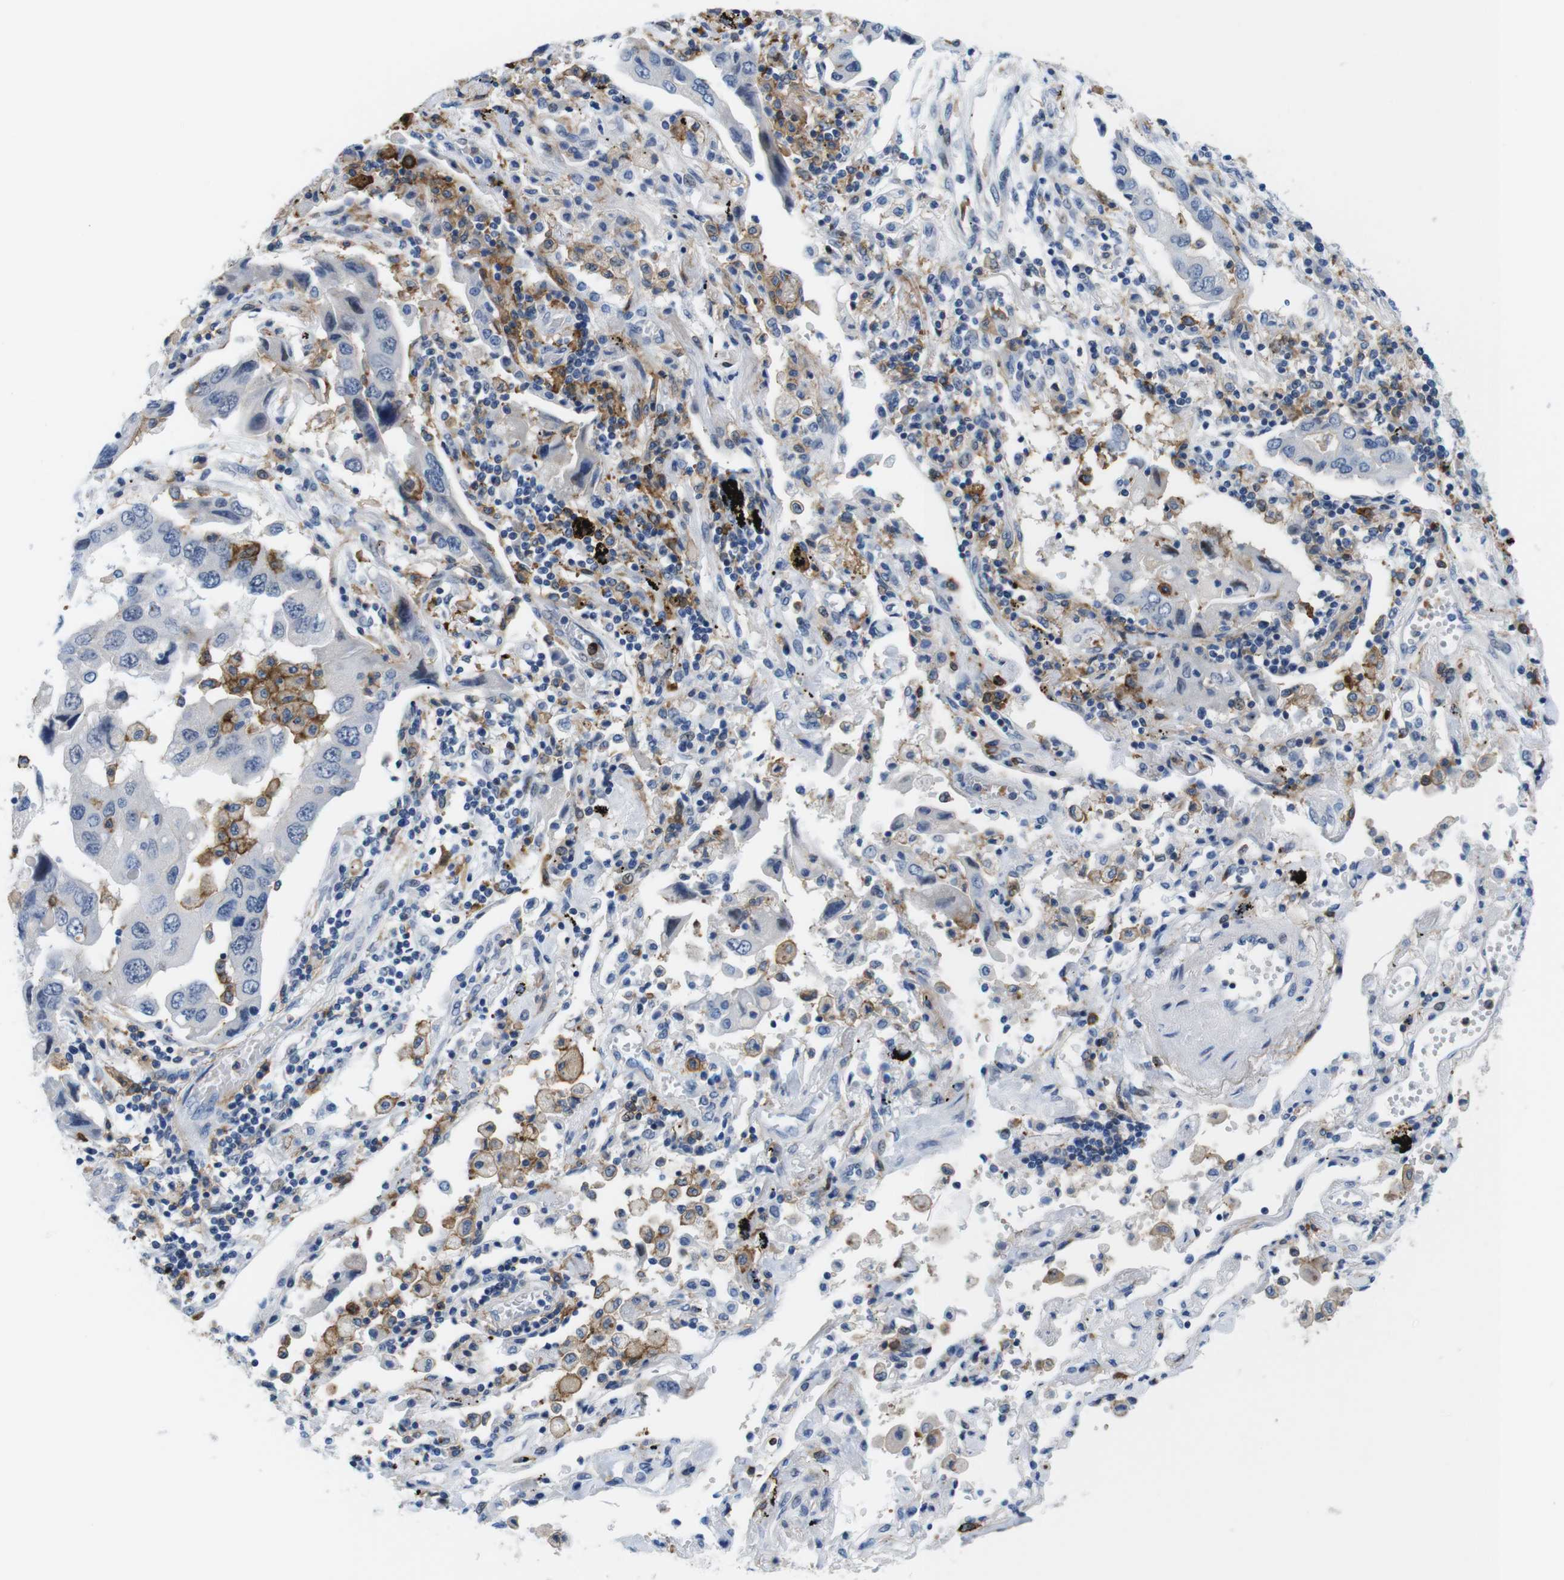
{"staining": {"intensity": "negative", "quantity": "none", "location": "none"}, "tissue": "lung cancer", "cell_type": "Tumor cells", "image_type": "cancer", "snomed": [{"axis": "morphology", "description": "Adenocarcinoma, NOS"}, {"axis": "topography", "description": "Lung"}], "caption": "High power microscopy image of an immunohistochemistry (IHC) image of lung cancer (adenocarcinoma), revealing no significant positivity in tumor cells.", "gene": "CD300C", "patient": {"sex": "female", "age": 65}}